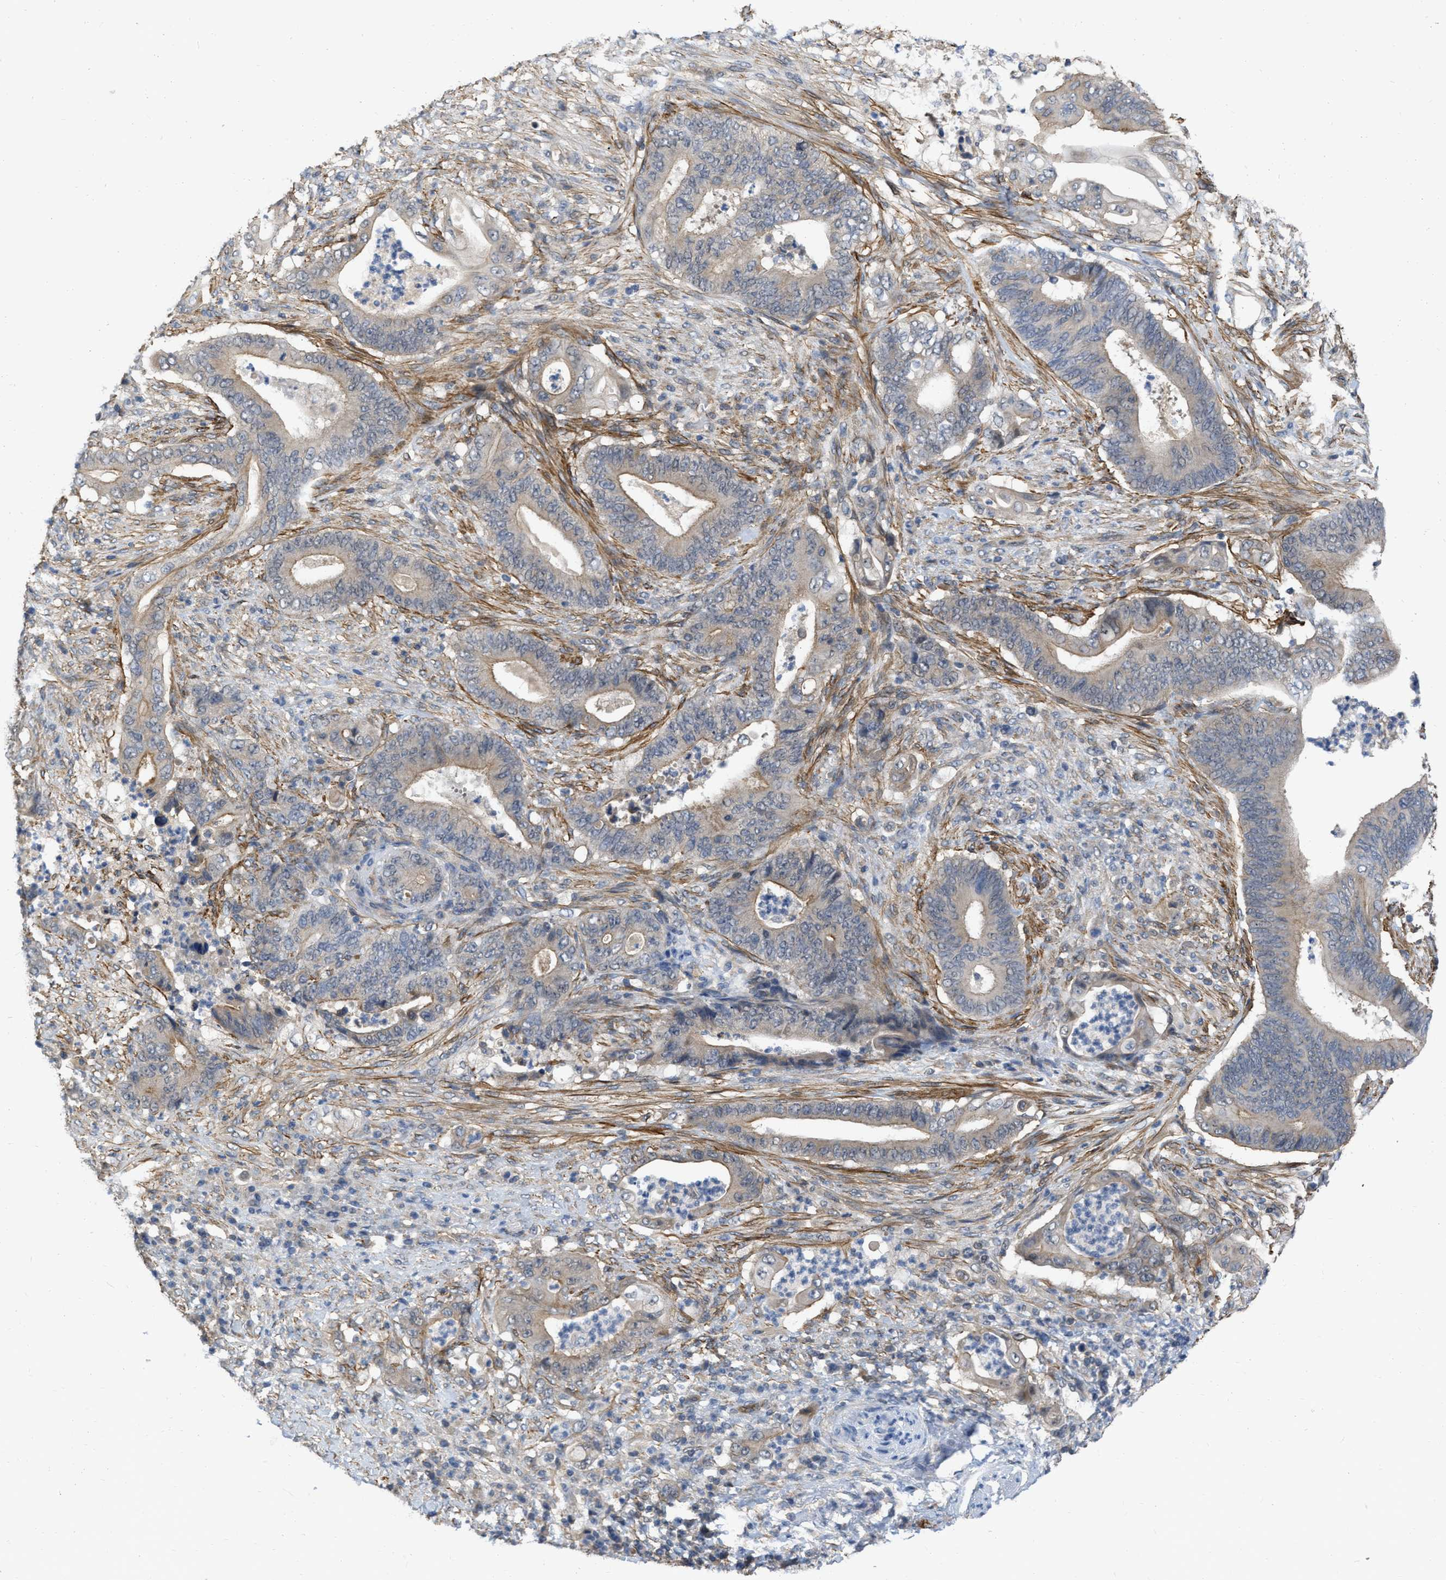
{"staining": {"intensity": "negative", "quantity": "none", "location": "none"}, "tissue": "stomach cancer", "cell_type": "Tumor cells", "image_type": "cancer", "snomed": [{"axis": "morphology", "description": "Adenocarcinoma, NOS"}, {"axis": "topography", "description": "Stomach"}], "caption": "The micrograph demonstrates no significant expression in tumor cells of stomach cancer.", "gene": "NAPEPLD", "patient": {"sex": "female", "age": 73}}